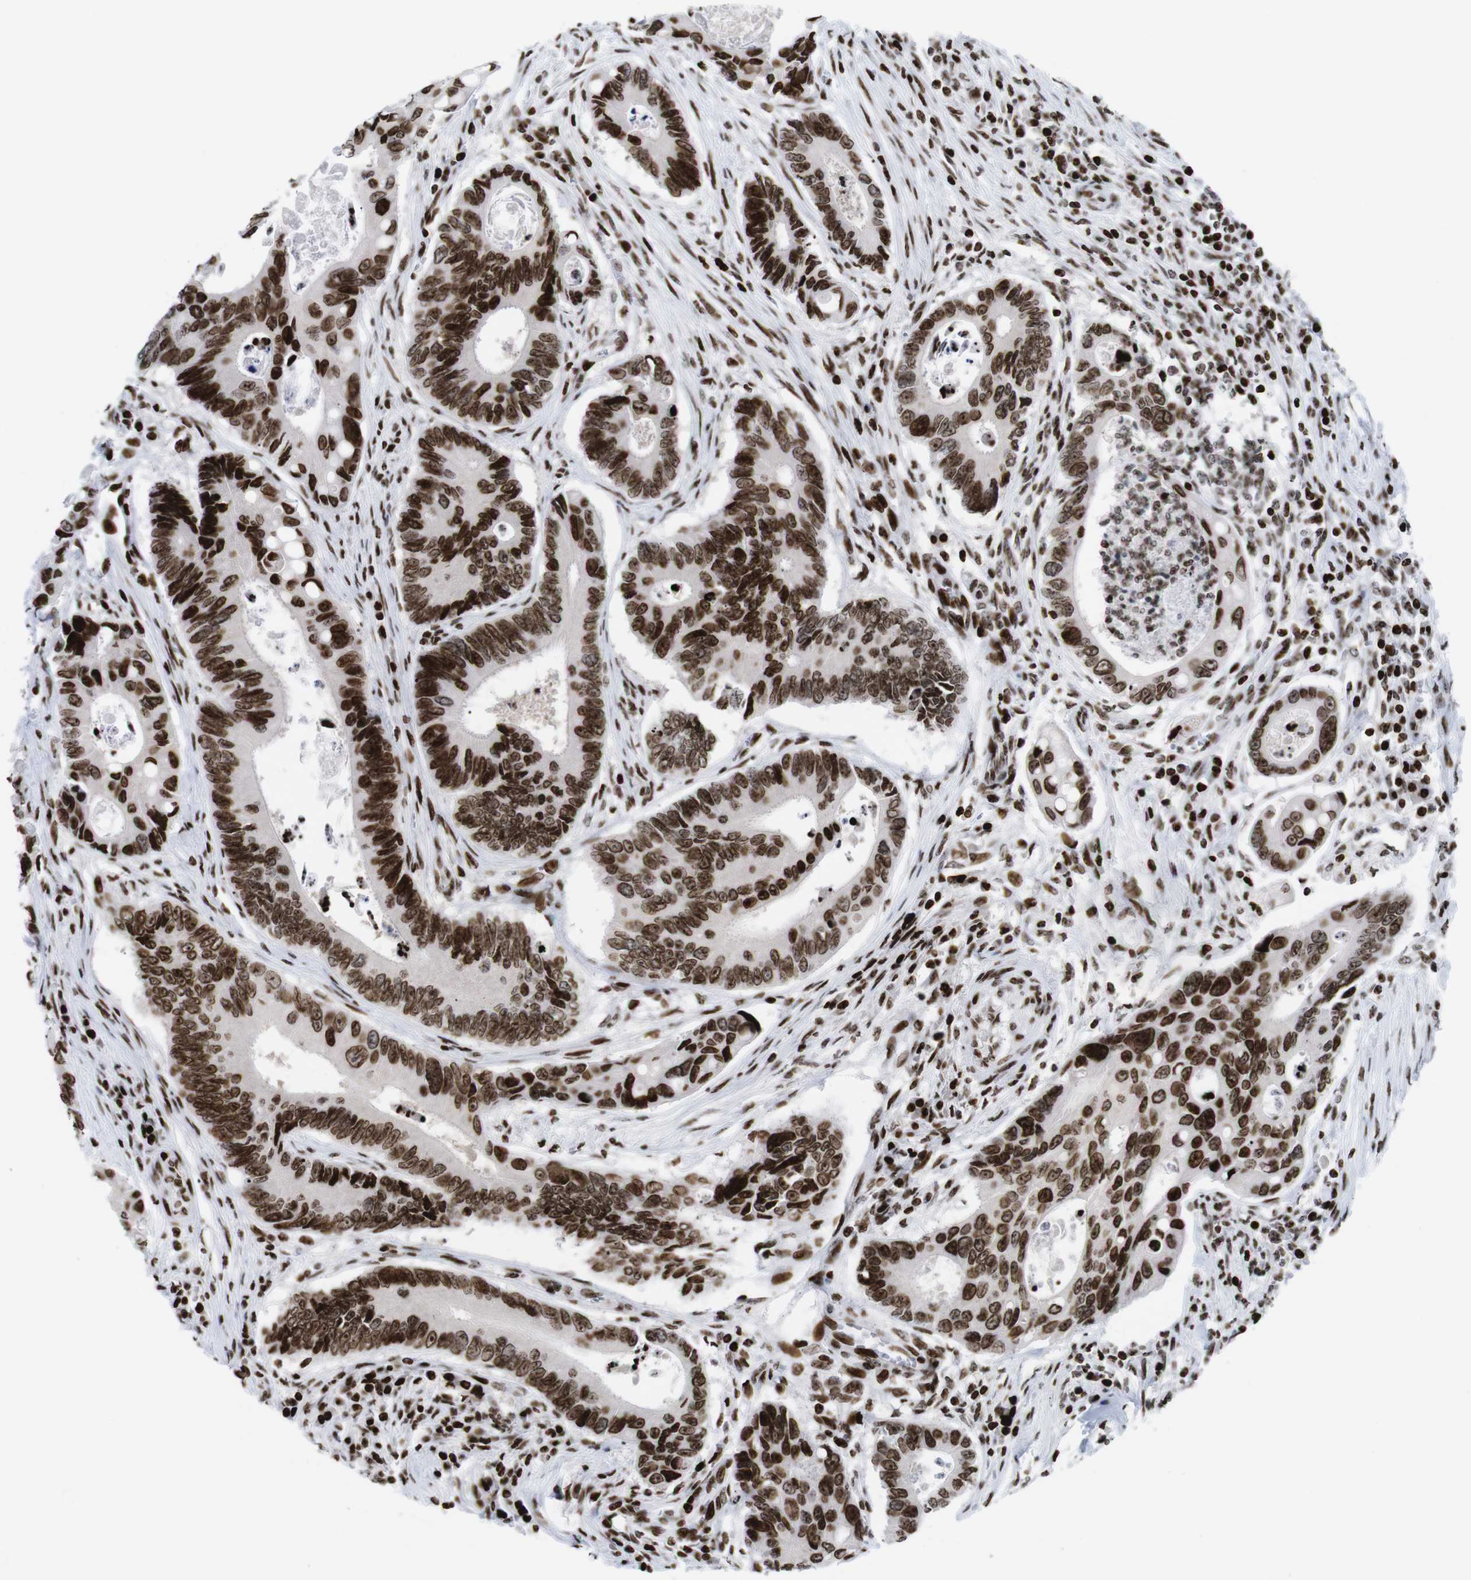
{"staining": {"intensity": "strong", "quantity": ">75%", "location": "nuclear"}, "tissue": "colorectal cancer", "cell_type": "Tumor cells", "image_type": "cancer", "snomed": [{"axis": "morphology", "description": "Inflammation, NOS"}, {"axis": "morphology", "description": "Adenocarcinoma, NOS"}, {"axis": "topography", "description": "Colon"}], "caption": "Protein staining shows strong nuclear expression in about >75% of tumor cells in adenocarcinoma (colorectal).", "gene": "H1-4", "patient": {"sex": "male", "age": 72}}